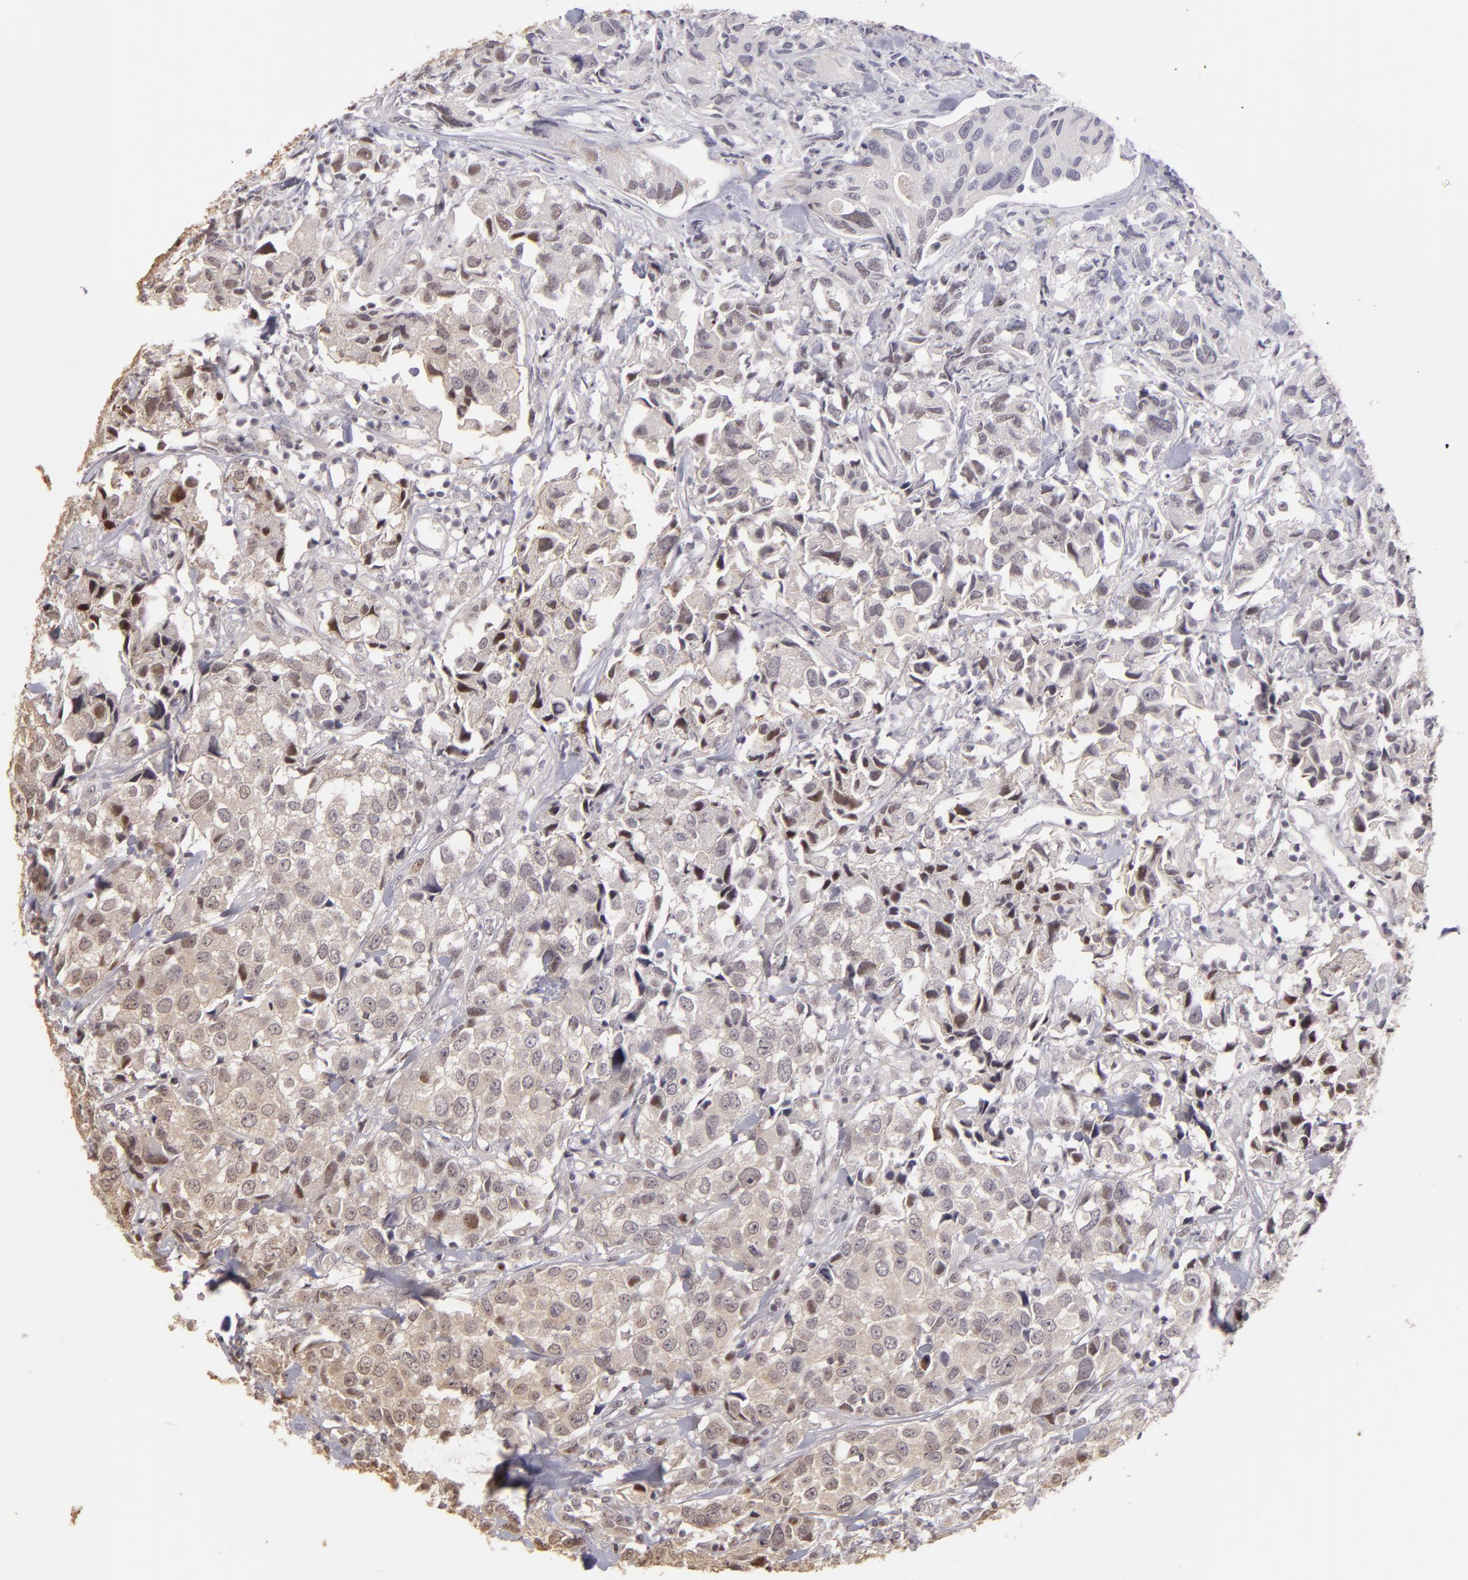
{"staining": {"intensity": "weak", "quantity": "<25%", "location": "cytoplasmic/membranous,nuclear"}, "tissue": "urothelial cancer", "cell_type": "Tumor cells", "image_type": "cancer", "snomed": [{"axis": "morphology", "description": "Urothelial carcinoma, High grade"}, {"axis": "topography", "description": "Urinary bladder"}], "caption": "DAB immunohistochemical staining of urothelial cancer demonstrates no significant expression in tumor cells.", "gene": "RARB", "patient": {"sex": "female", "age": 75}}